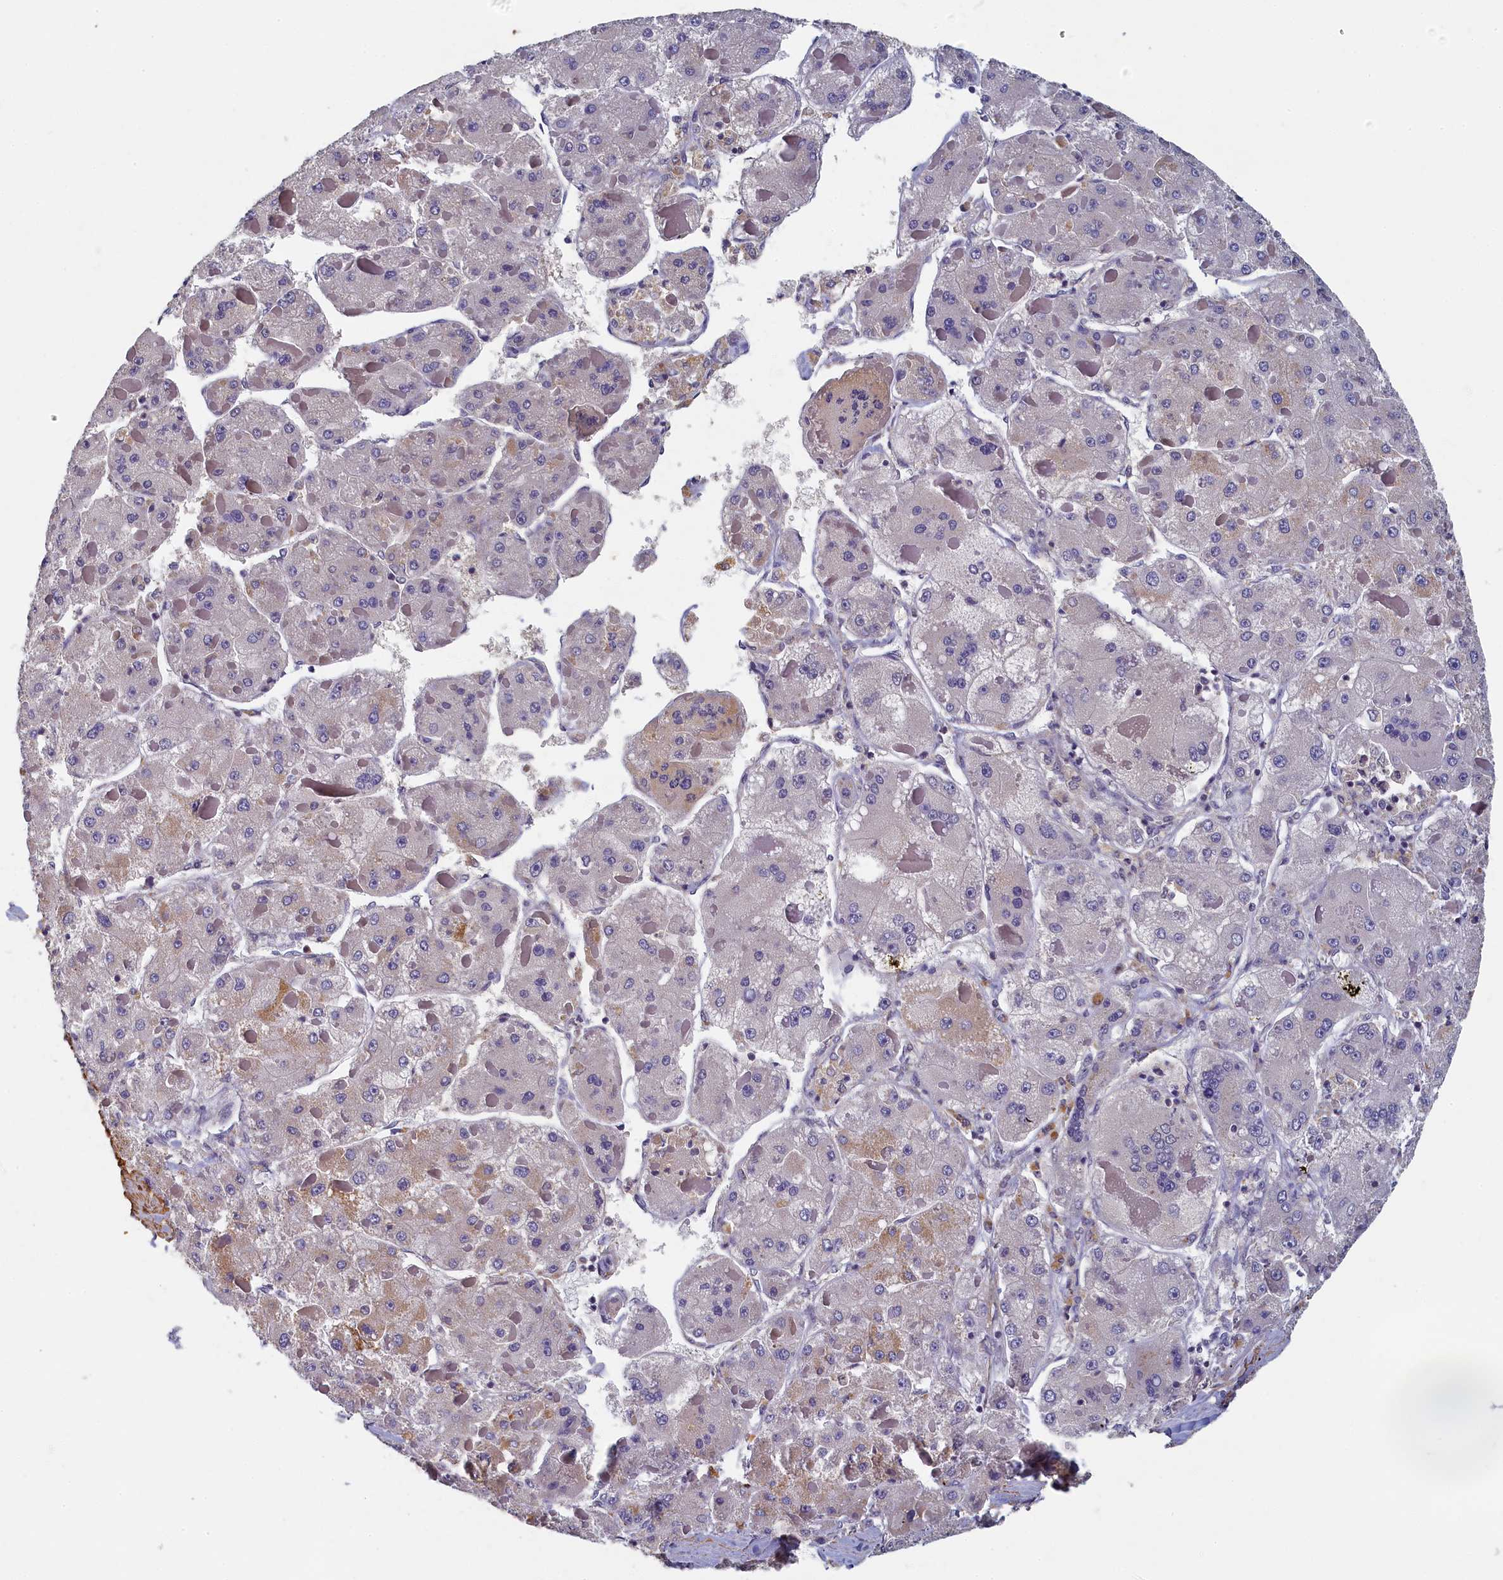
{"staining": {"intensity": "weak", "quantity": "<25%", "location": "cytoplasmic/membranous"}, "tissue": "liver cancer", "cell_type": "Tumor cells", "image_type": "cancer", "snomed": [{"axis": "morphology", "description": "Carcinoma, Hepatocellular, NOS"}, {"axis": "topography", "description": "Liver"}], "caption": "This is an immunohistochemistry histopathology image of human hepatocellular carcinoma (liver). There is no expression in tumor cells.", "gene": "TBCB", "patient": {"sex": "female", "age": 73}}